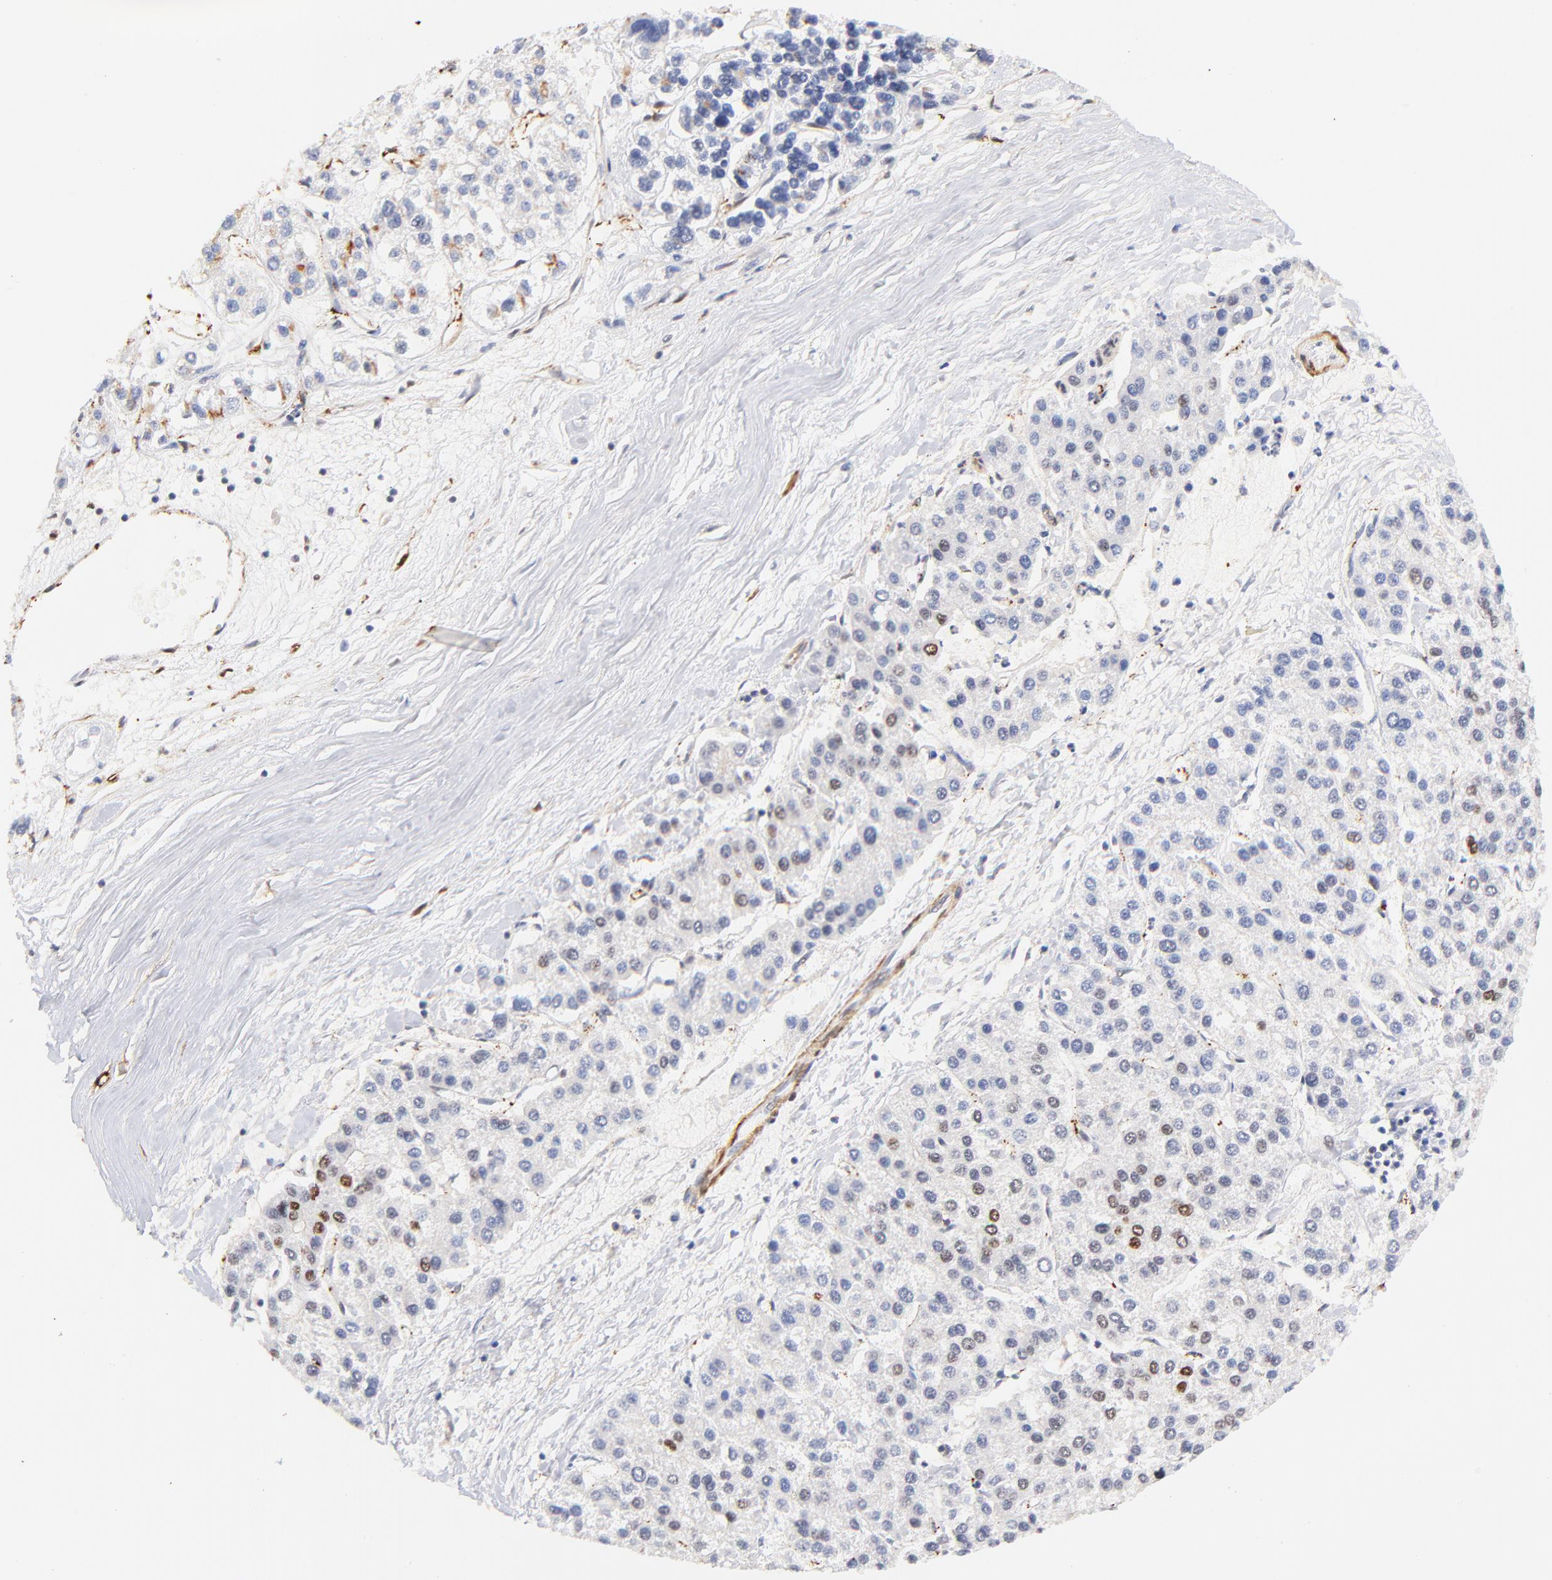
{"staining": {"intensity": "weak", "quantity": "<25%", "location": "cytoplasmic/membranous,nuclear"}, "tissue": "liver cancer", "cell_type": "Tumor cells", "image_type": "cancer", "snomed": [{"axis": "morphology", "description": "Carcinoma, Hepatocellular, NOS"}, {"axis": "topography", "description": "Liver"}], "caption": "The image shows no staining of tumor cells in liver cancer (hepatocellular carcinoma). (Brightfield microscopy of DAB IHC at high magnification).", "gene": "ZFP92", "patient": {"sex": "female", "age": 85}}